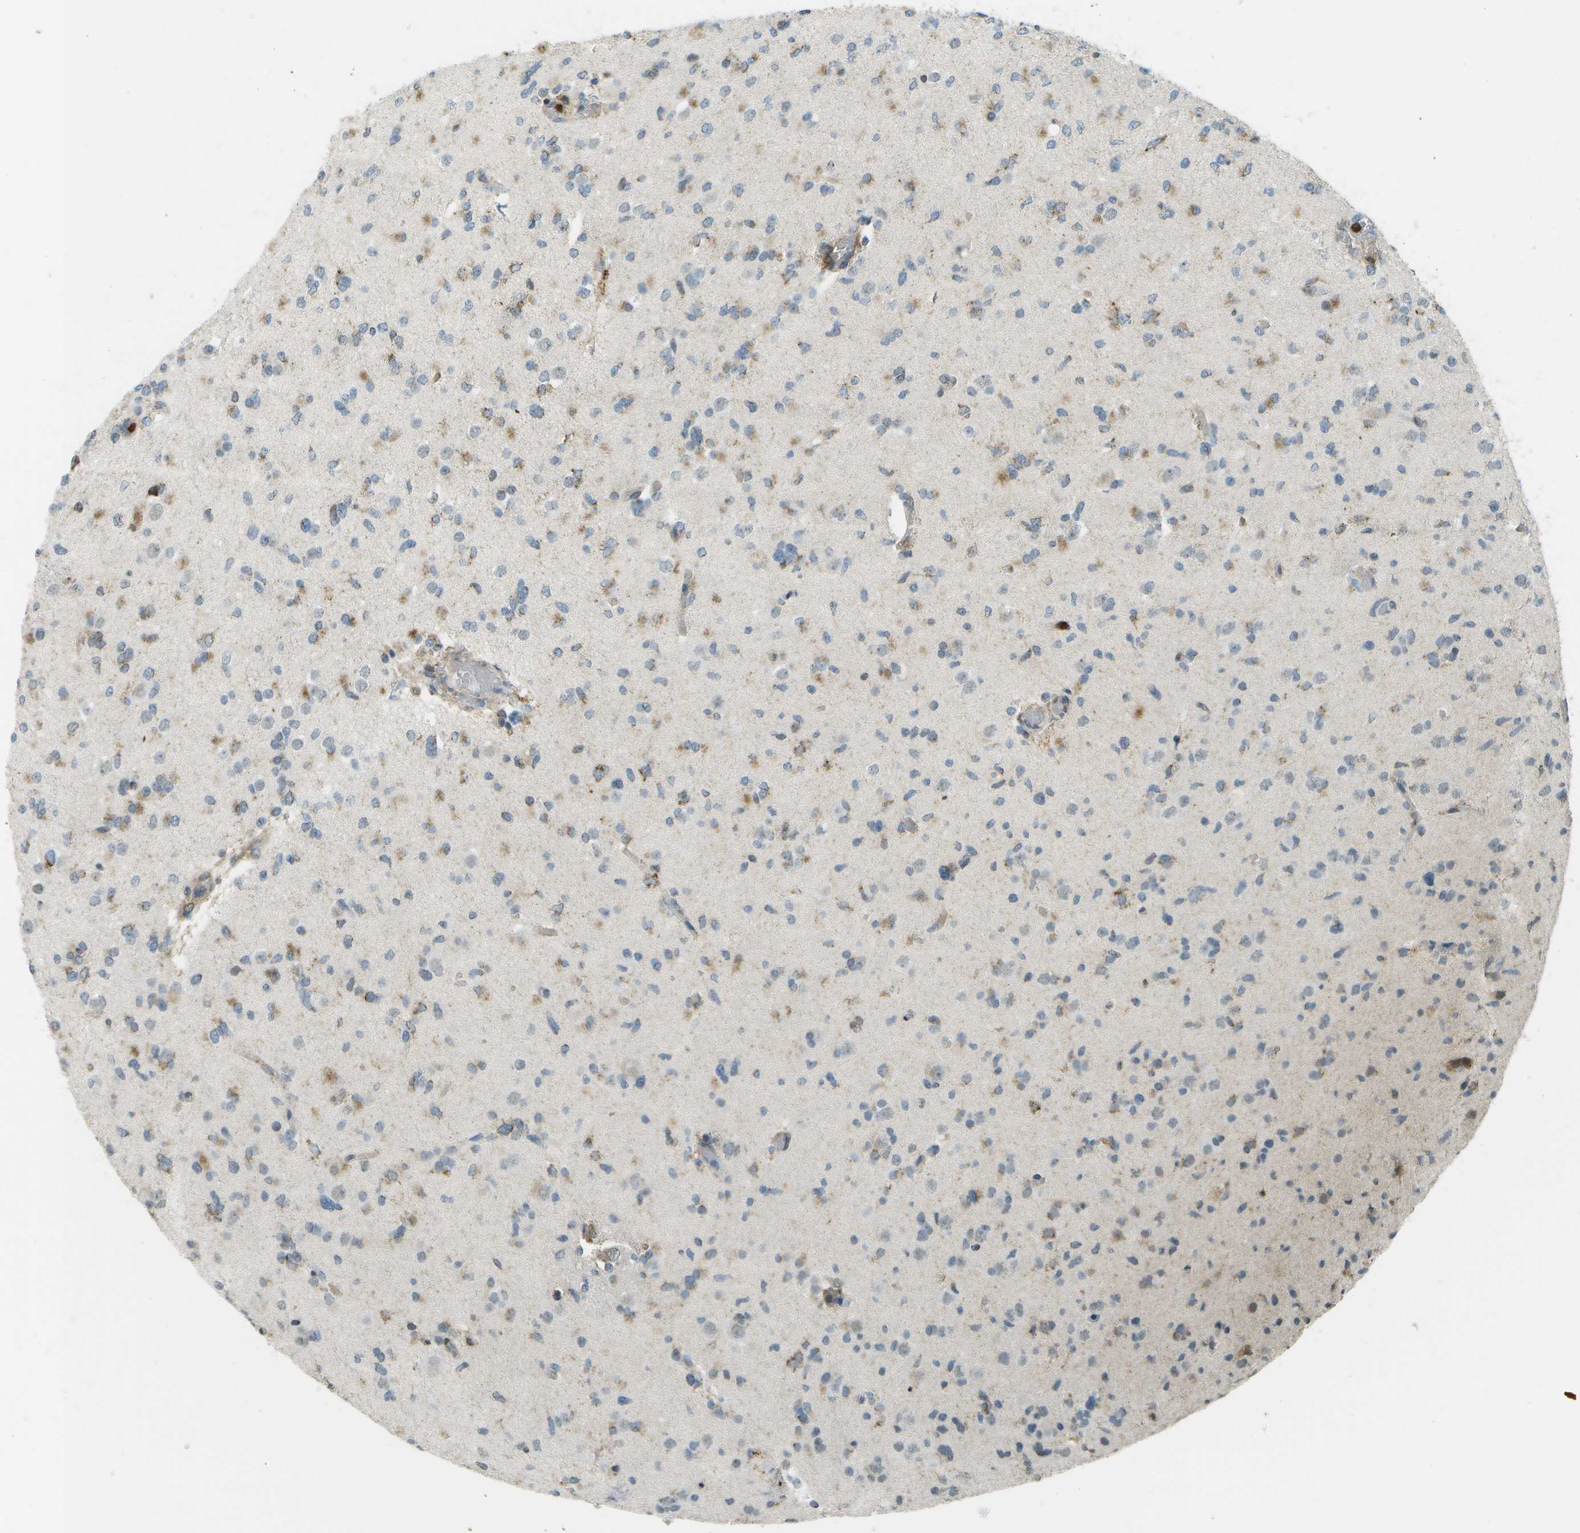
{"staining": {"intensity": "moderate", "quantity": "25%-75%", "location": "cytoplasmic/membranous"}, "tissue": "glioma", "cell_type": "Tumor cells", "image_type": "cancer", "snomed": [{"axis": "morphology", "description": "Glioma, malignant, Low grade"}, {"axis": "topography", "description": "Brain"}], "caption": "Glioma tissue demonstrates moderate cytoplasmic/membranous expression in approximately 25%-75% of tumor cells (DAB (3,3'-diaminobenzidine) IHC with brightfield microscopy, high magnification).", "gene": "CACHD1", "patient": {"sex": "female", "age": 22}}